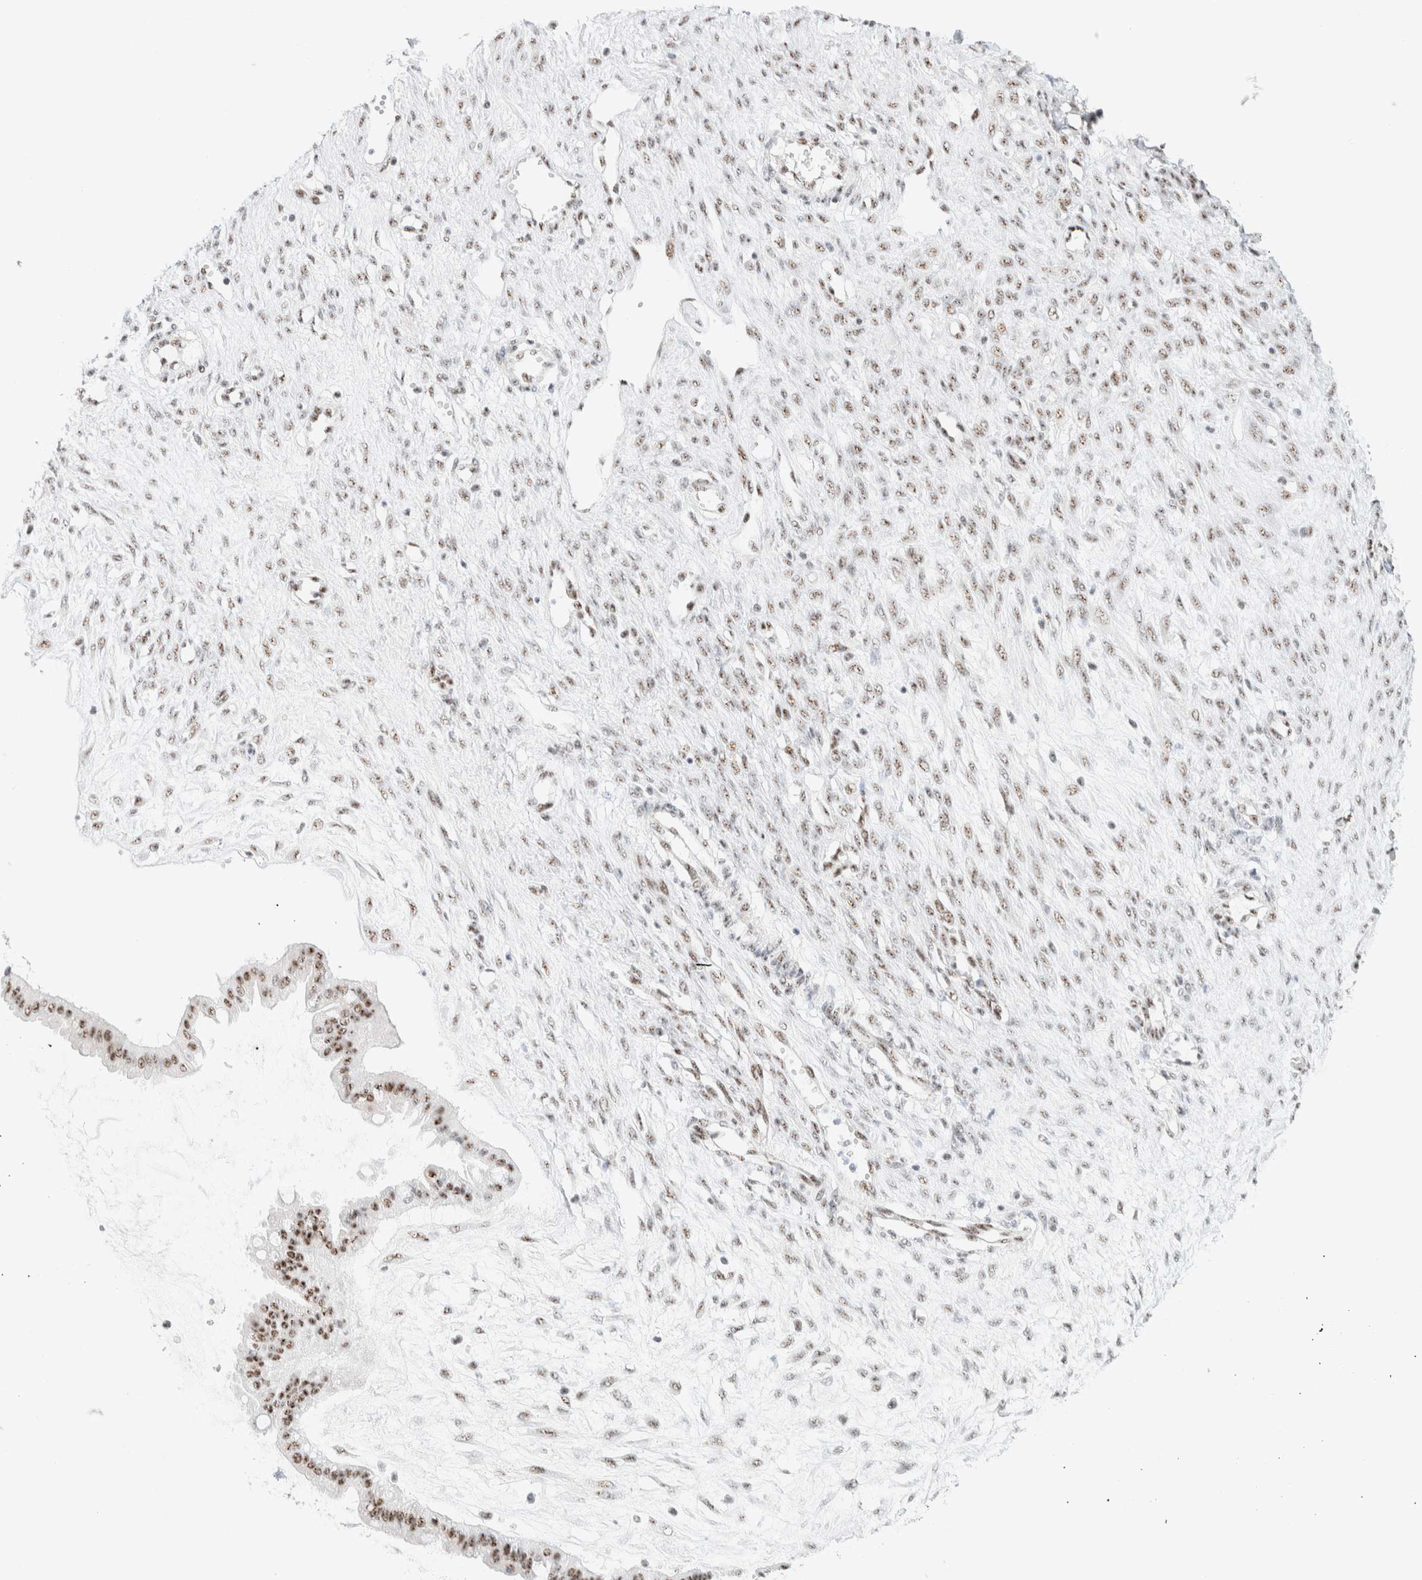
{"staining": {"intensity": "moderate", "quantity": ">75%", "location": "nuclear"}, "tissue": "ovarian cancer", "cell_type": "Tumor cells", "image_type": "cancer", "snomed": [{"axis": "morphology", "description": "Cystadenocarcinoma, mucinous, NOS"}, {"axis": "topography", "description": "Ovary"}], "caption": "A medium amount of moderate nuclear expression is identified in about >75% of tumor cells in mucinous cystadenocarcinoma (ovarian) tissue.", "gene": "SON", "patient": {"sex": "female", "age": 73}}